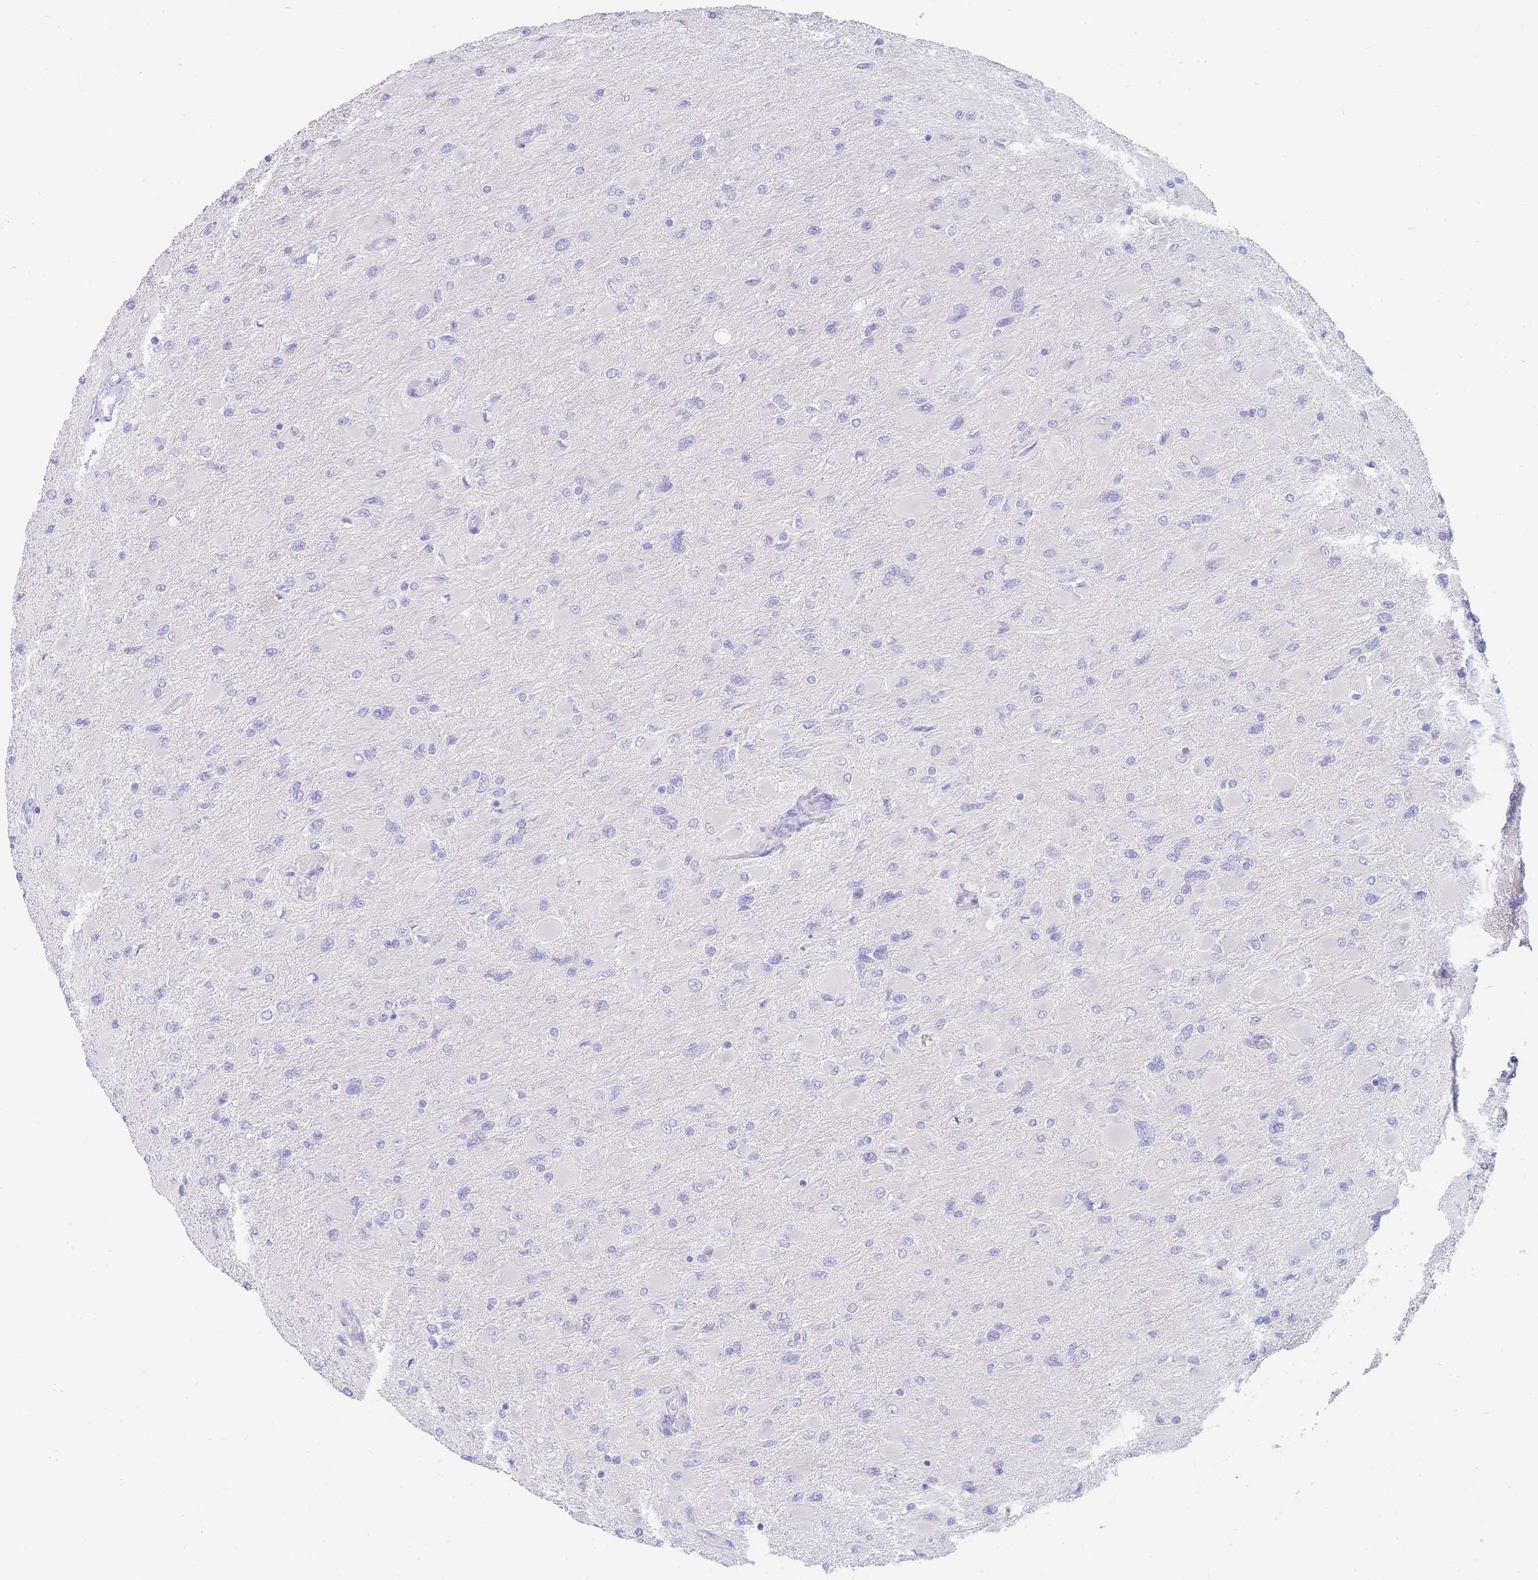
{"staining": {"intensity": "negative", "quantity": "none", "location": "none"}, "tissue": "glioma", "cell_type": "Tumor cells", "image_type": "cancer", "snomed": [{"axis": "morphology", "description": "Glioma, malignant, High grade"}, {"axis": "topography", "description": "Cerebral cortex"}], "caption": "Tumor cells are negative for protein expression in human glioma. (DAB immunohistochemistry (IHC), high magnification).", "gene": "LZTFL1", "patient": {"sex": "female", "age": 36}}